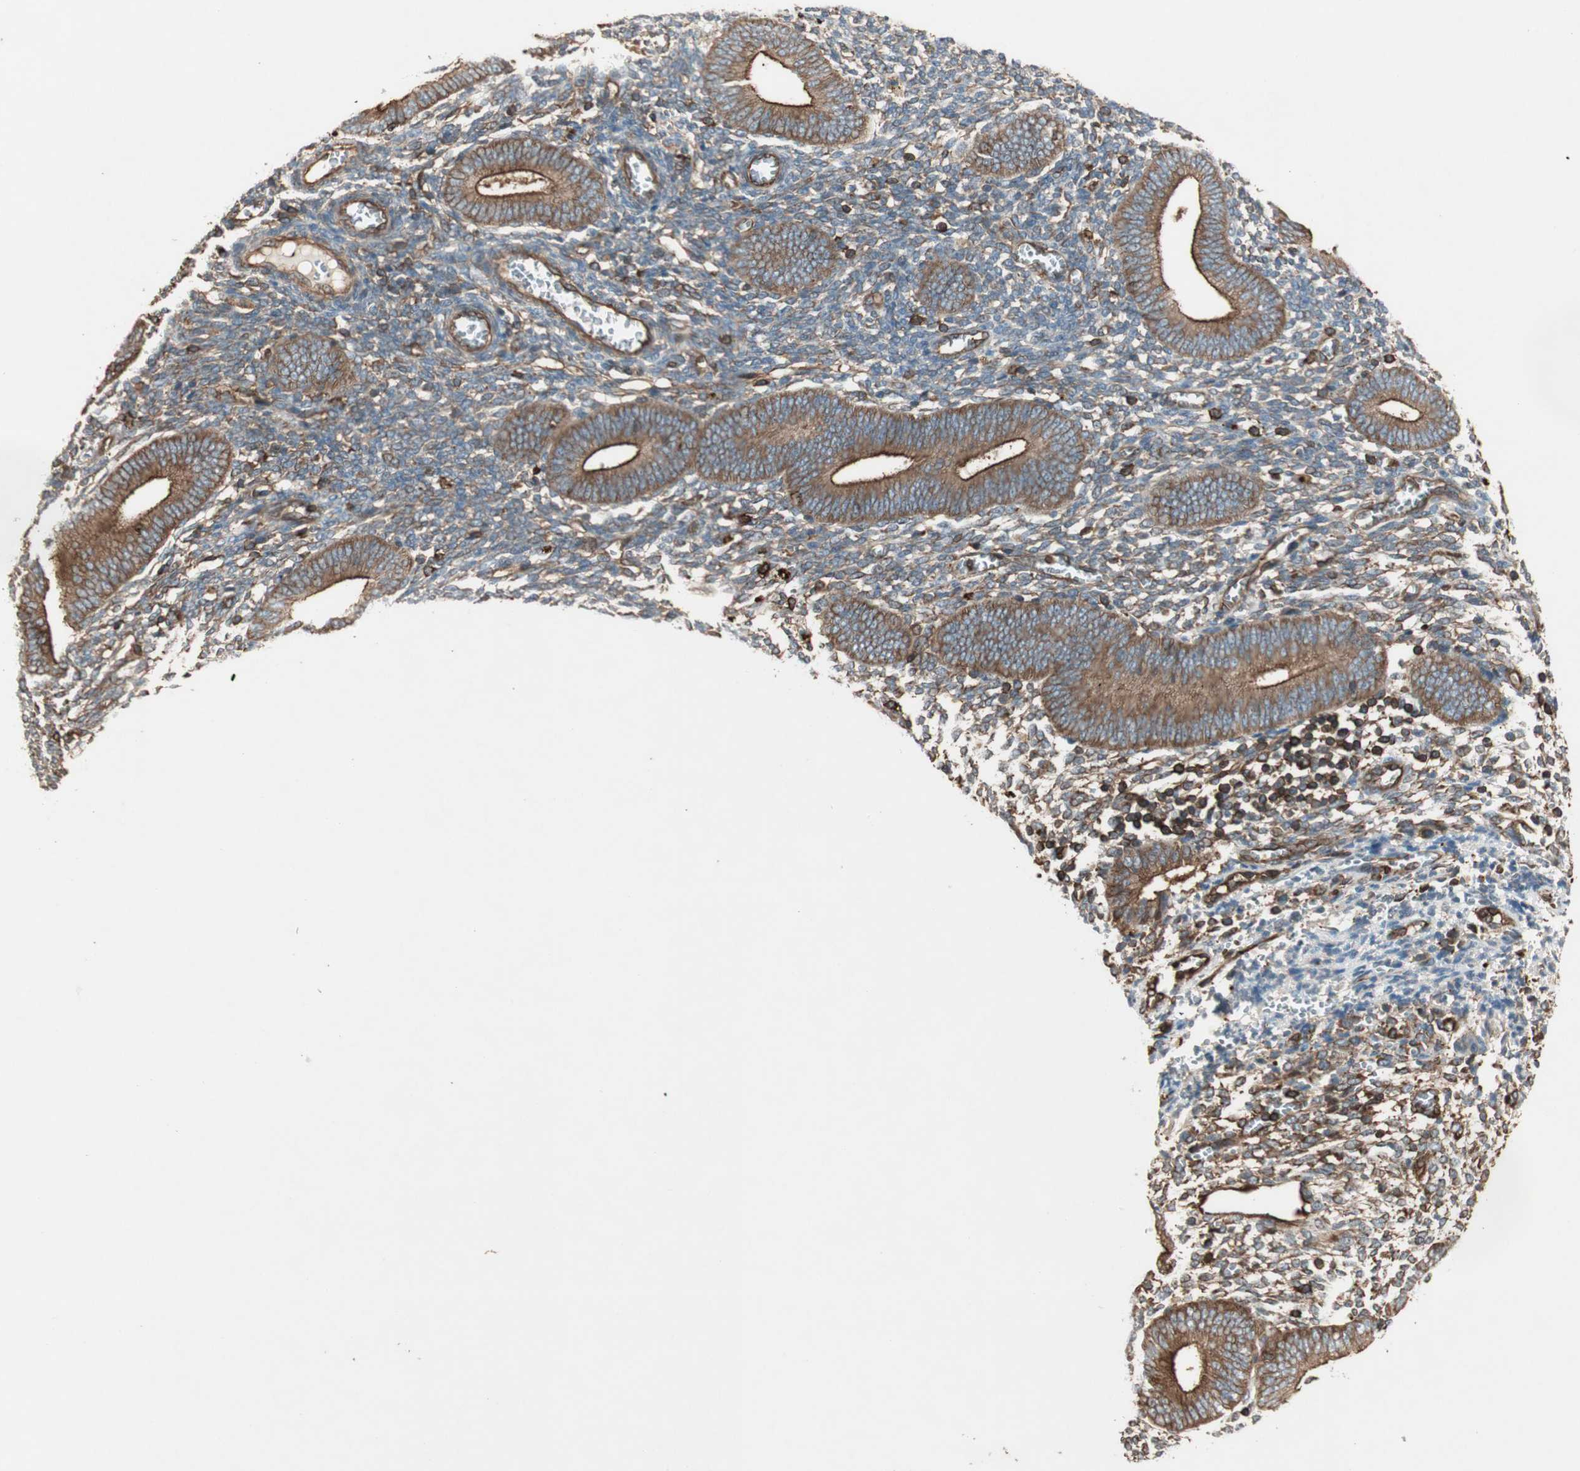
{"staining": {"intensity": "moderate", "quantity": "25%-75%", "location": "cytoplasmic/membranous"}, "tissue": "endometrium", "cell_type": "Cells in endometrial stroma", "image_type": "normal", "snomed": [{"axis": "morphology", "description": "Normal tissue, NOS"}, {"axis": "topography", "description": "Uterus"}, {"axis": "topography", "description": "Endometrium"}], "caption": "Endometrium was stained to show a protein in brown. There is medium levels of moderate cytoplasmic/membranous expression in approximately 25%-75% of cells in endometrial stroma. The protein of interest is shown in brown color, while the nuclei are stained blue.", "gene": "TCP11L1", "patient": {"sex": "female", "age": 33}}